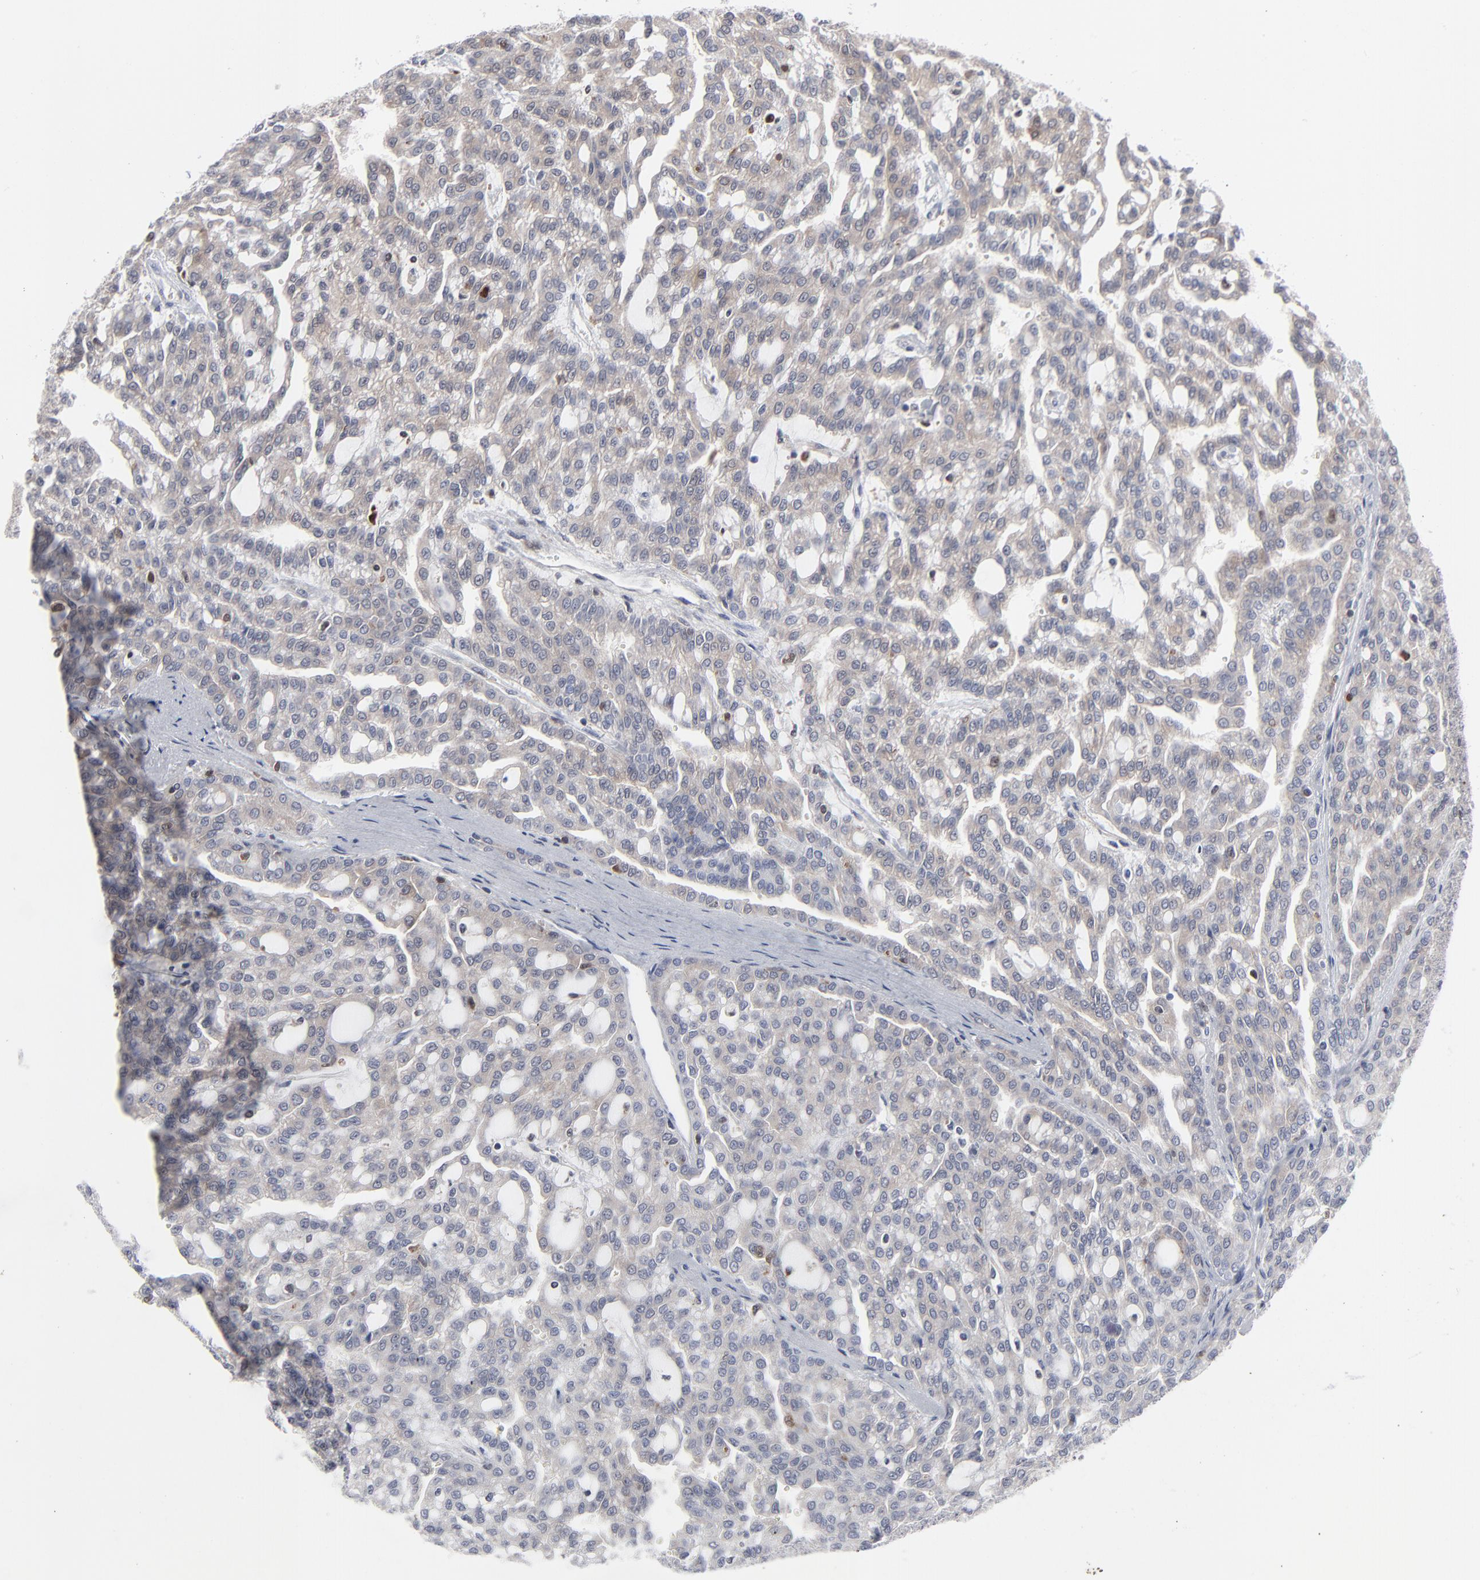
{"staining": {"intensity": "moderate", "quantity": ">75%", "location": "cytoplasmic/membranous"}, "tissue": "renal cancer", "cell_type": "Tumor cells", "image_type": "cancer", "snomed": [{"axis": "morphology", "description": "Adenocarcinoma, NOS"}, {"axis": "topography", "description": "Kidney"}], "caption": "About >75% of tumor cells in renal adenocarcinoma exhibit moderate cytoplasmic/membranous protein staining as visualized by brown immunohistochemical staining.", "gene": "MAP2K1", "patient": {"sex": "male", "age": 63}}